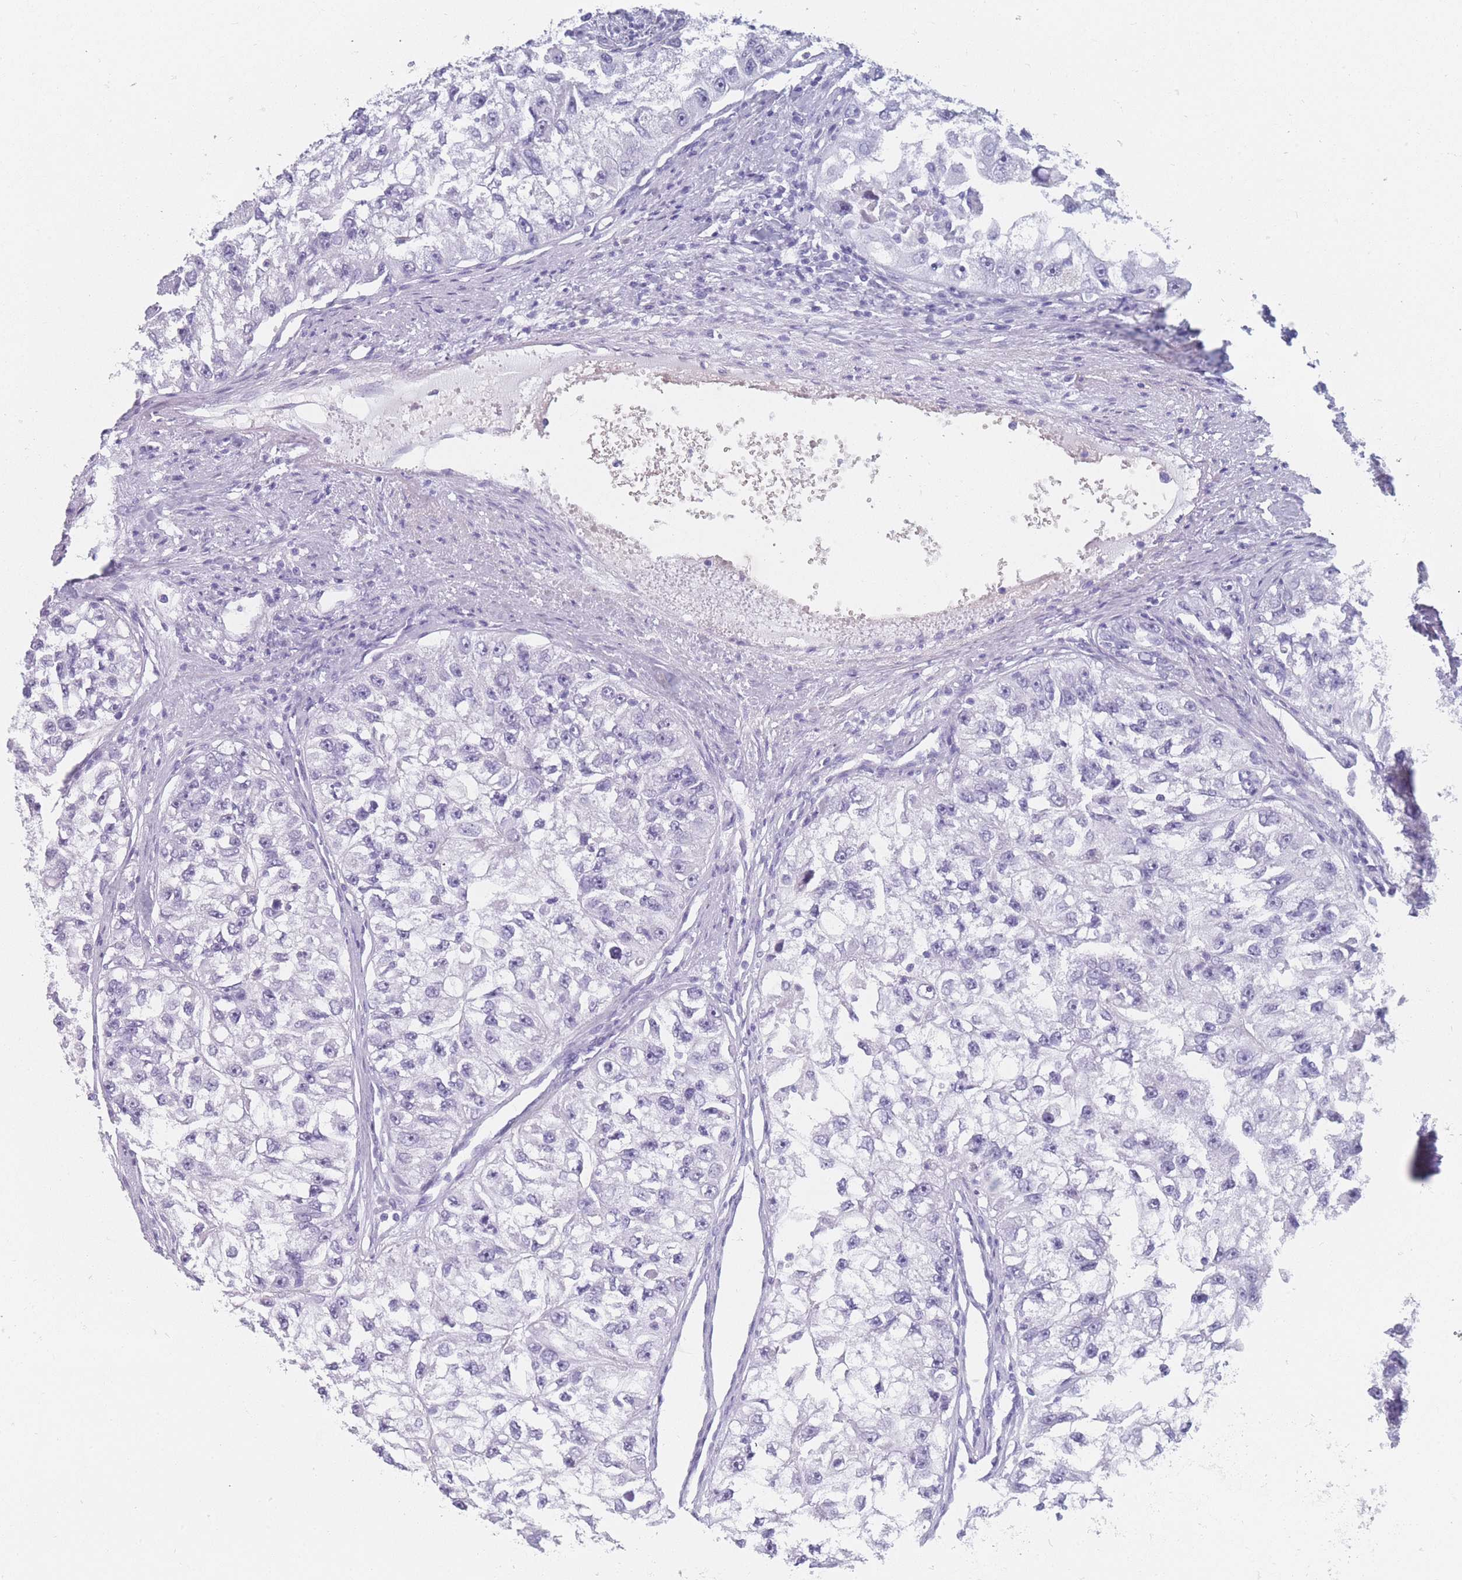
{"staining": {"intensity": "negative", "quantity": "none", "location": "none"}, "tissue": "renal cancer", "cell_type": "Tumor cells", "image_type": "cancer", "snomed": [{"axis": "morphology", "description": "Adenocarcinoma, NOS"}, {"axis": "topography", "description": "Kidney"}], "caption": "A high-resolution image shows immunohistochemistry (IHC) staining of renal cancer, which demonstrates no significant expression in tumor cells.", "gene": "OR5D16", "patient": {"sex": "male", "age": 63}}